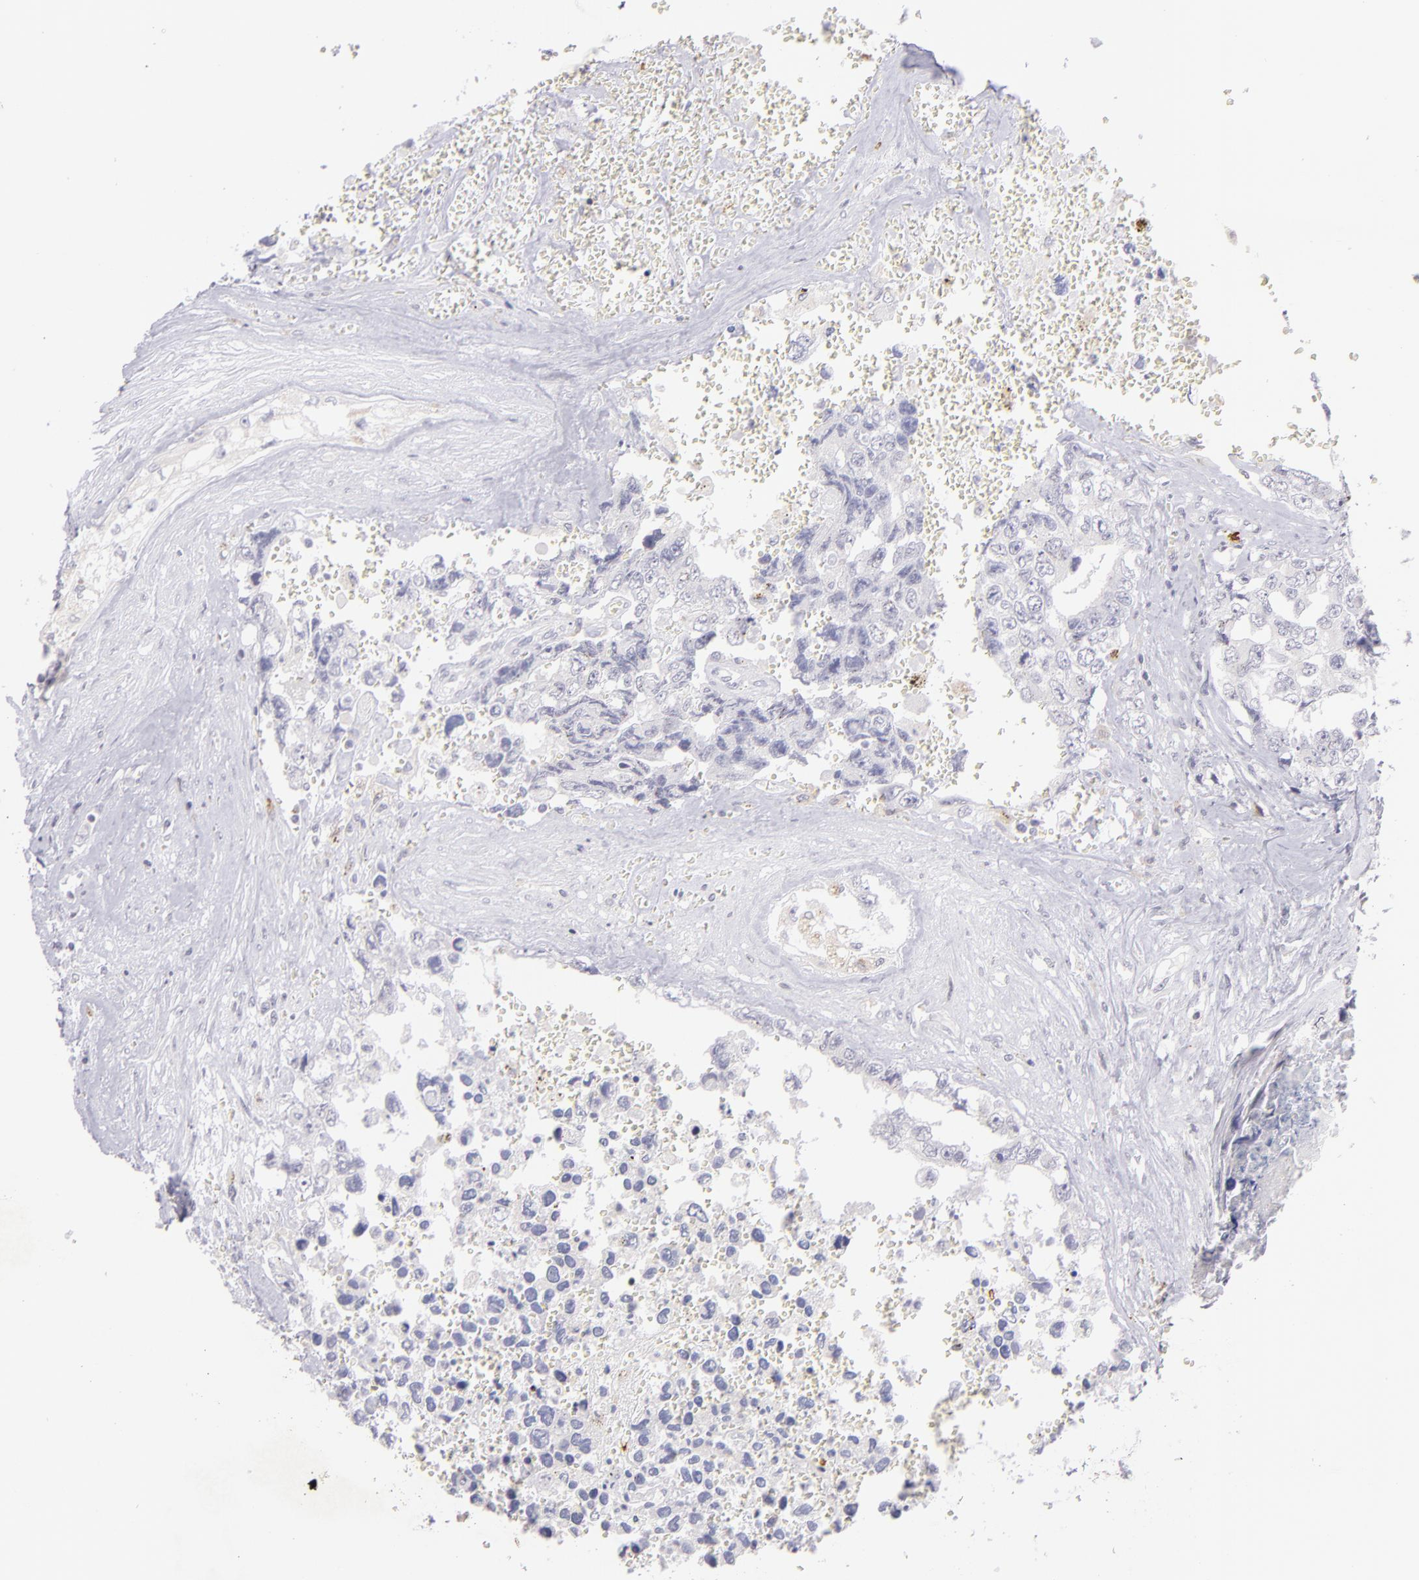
{"staining": {"intensity": "negative", "quantity": "none", "location": "none"}, "tissue": "testis cancer", "cell_type": "Tumor cells", "image_type": "cancer", "snomed": [{"axis": "morphology", "description": "Carcinoma, Embryonal, NOS"}, {"axis": "topography", "description": "Testis"}], "caption": "Testis embryonal carcinoma was stained to show a protein in brown. There is no significant positivity in tumor cells.", "gene": "IL2RA", "patient": {"sex": "male", "age": 31}}